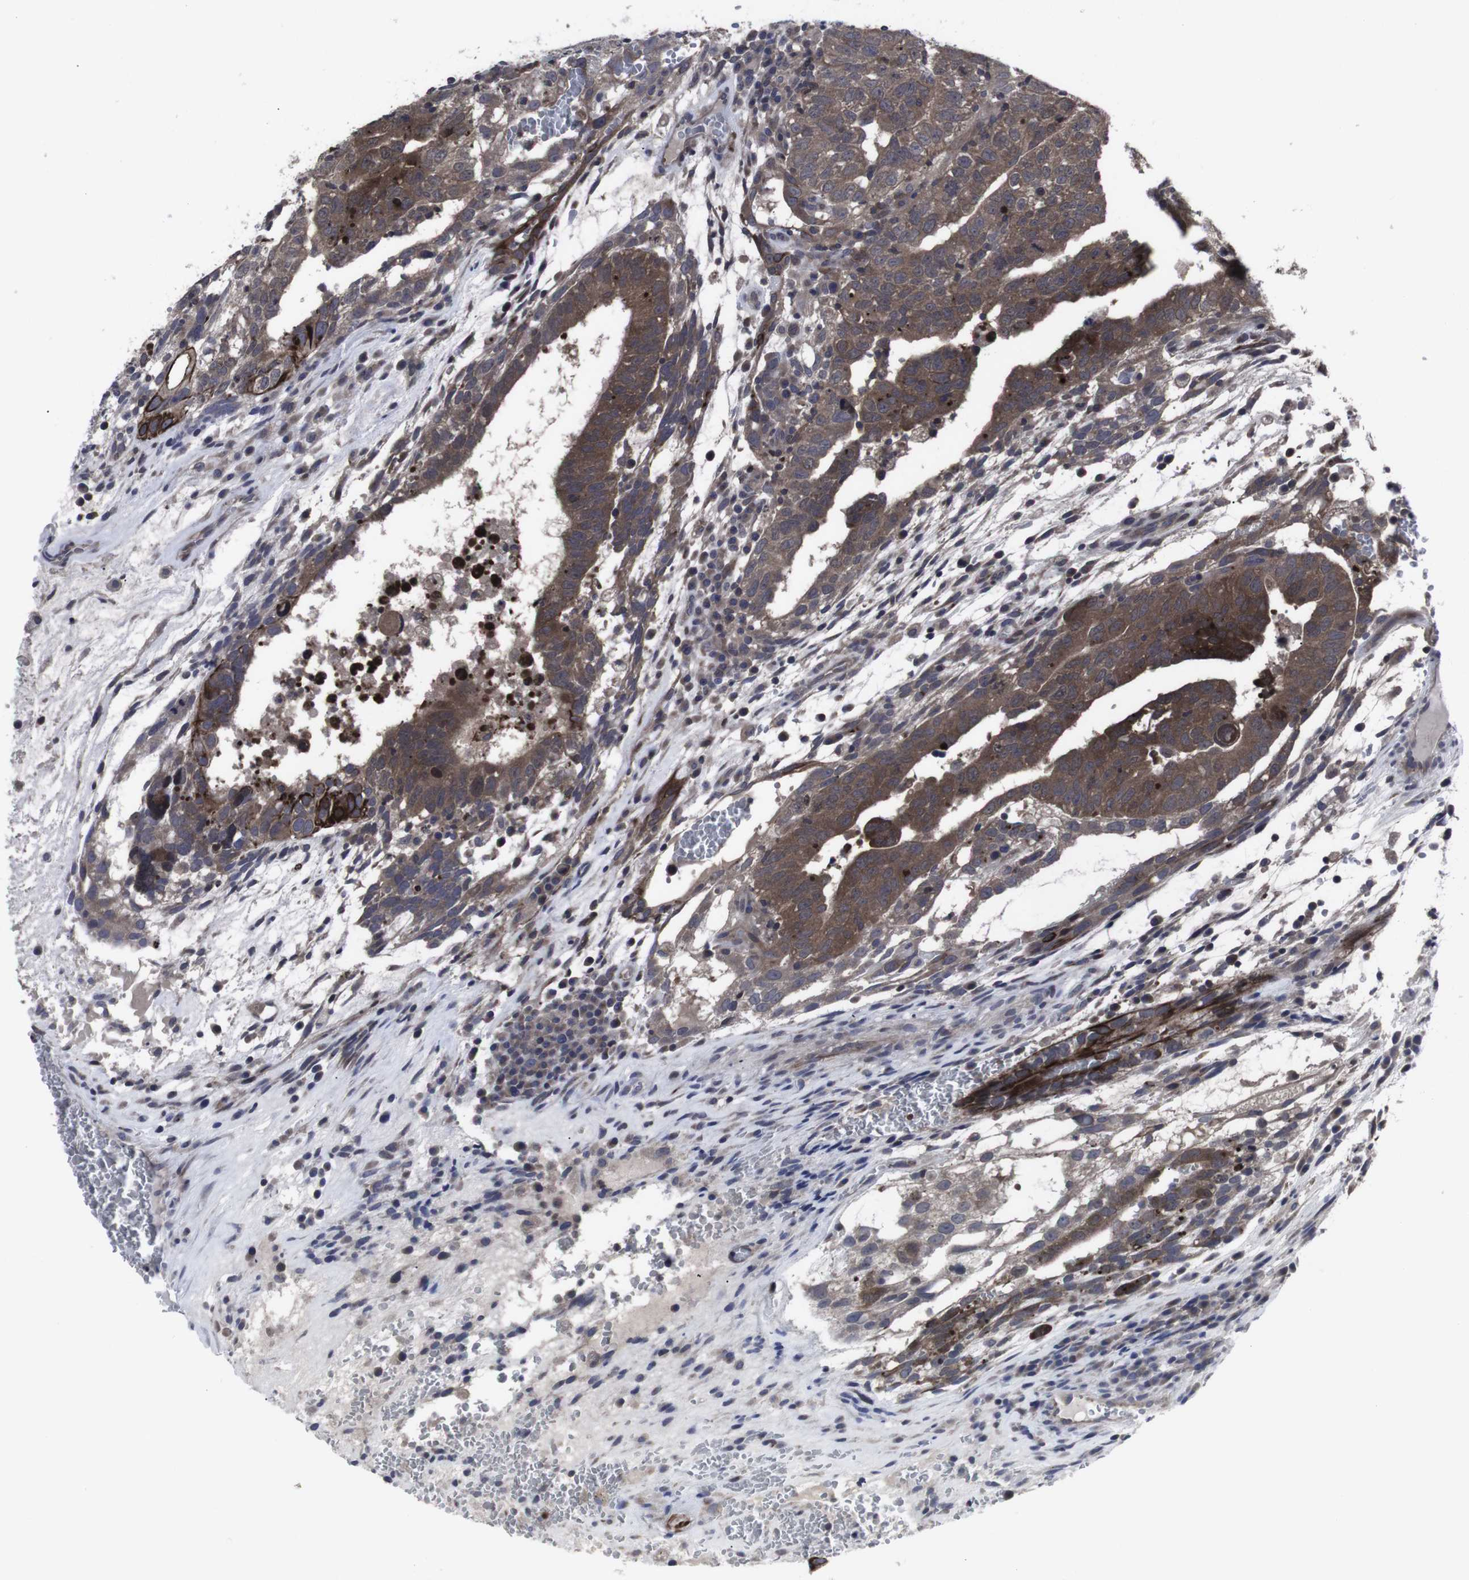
{"staining": {"intensity": "moderate", "quantity": ">75%", "location": "cytoplasmic/membranous"}, "tissue": "testis cancer", "cell_type": "Tumor cells", "image_type": "cancer", "snomed": [{"axis": "morphology", "description": "Seminoma, NOS"}, {"axis": "morphology", "description": "Carcinoma, Embryonal, NOS"}, {"axis": "topography", "description": "Testis"}], "caption": "Immunohistochemistry (IHC) of human testis cancer exhibits medium levels of moderate cytoplasmic/membranous expression in about >75% of tumor cells.", "gene": "HPRT1", "patient": {"sex": "male", "age": 52}}